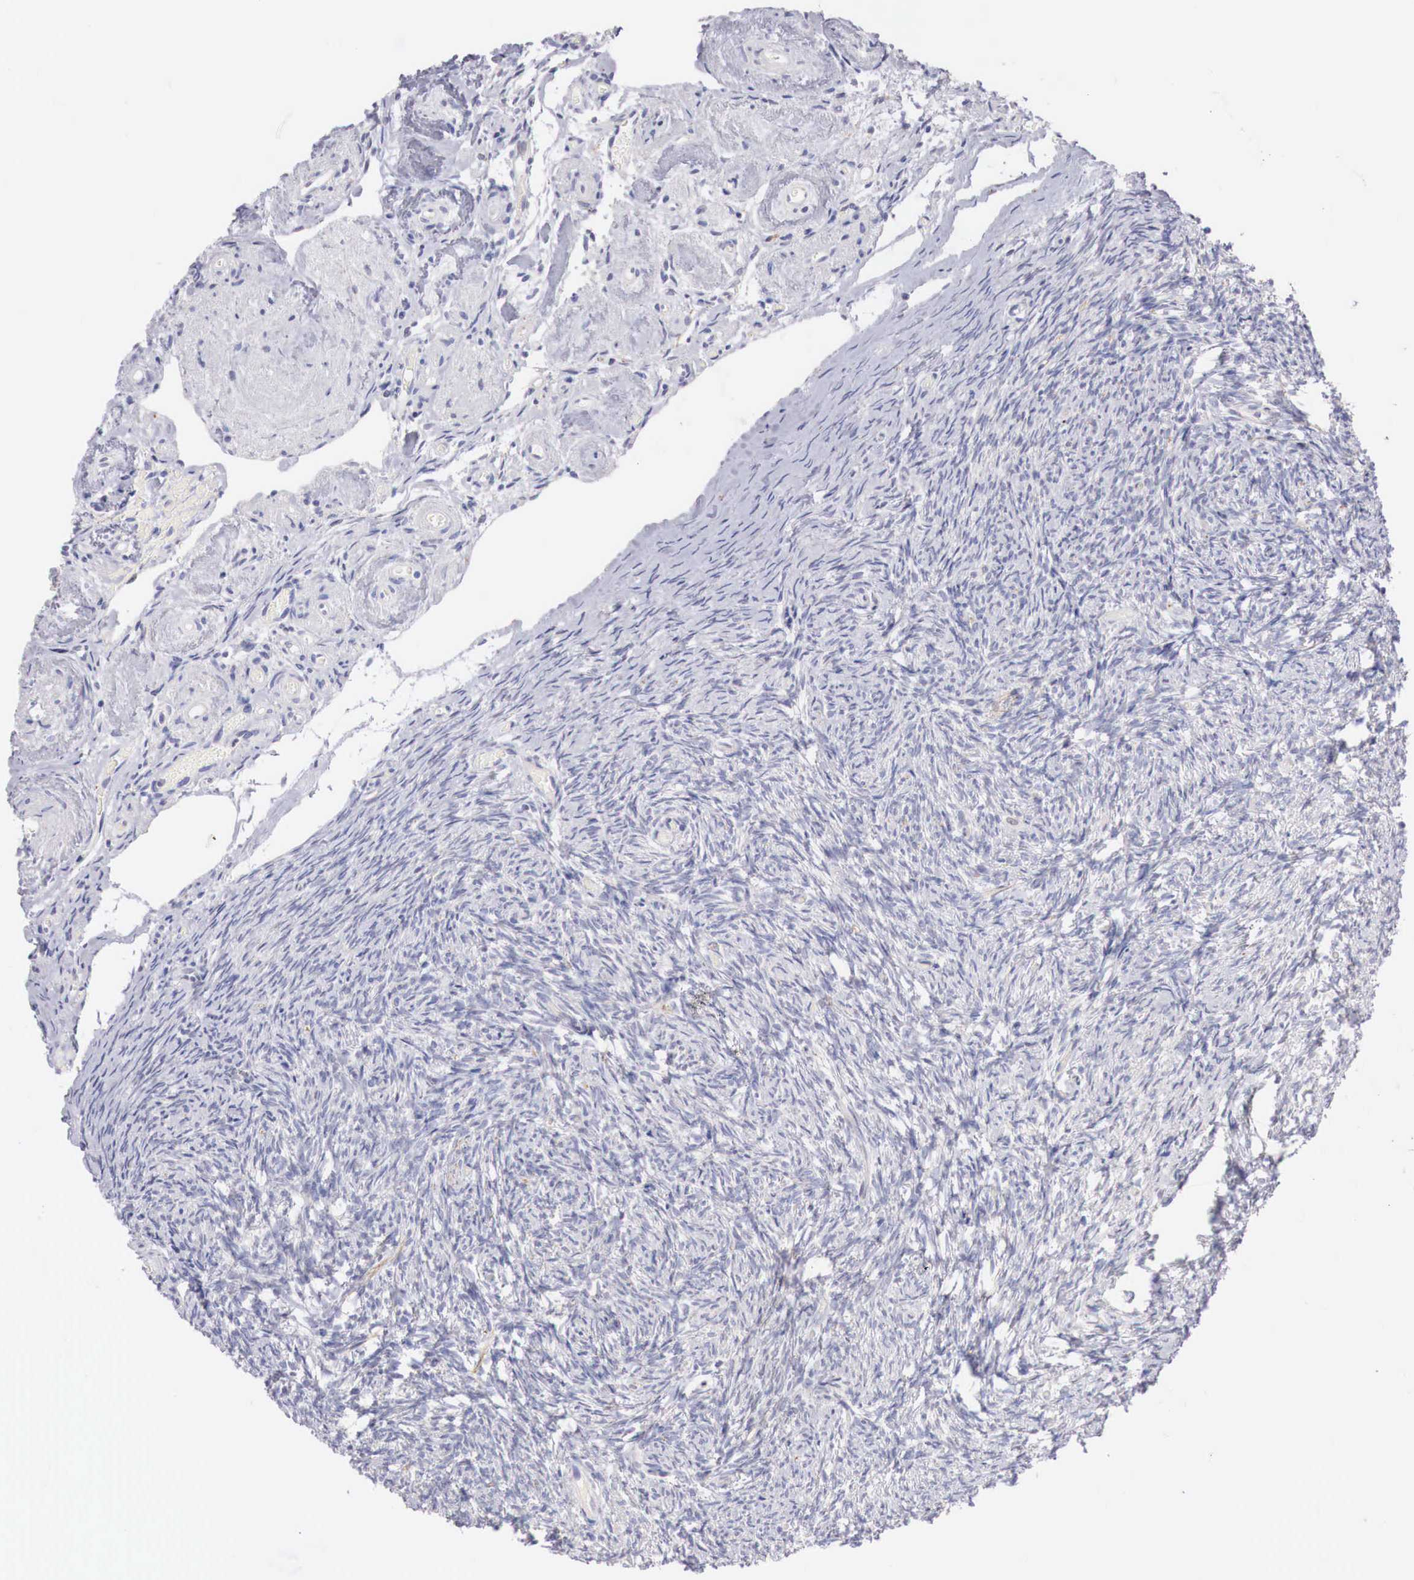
{"staining": {"intensity": "negative", "quantity": "none", "location": "none"}, "tissue": "ovary", "cell_type": "Ovarian stroma cells", "image_type": "normal", "snomed": [{"axis": "morphology", "description": "Normal tissue, NOS"}, {"axis": "topography", "description": "Ovary"}], "caption": "This micrograph is of normal ovary stained with immunohistochemistry (IHC) to label a protein in brown with the nuclei are counter-stained blue. There is no staining in ovarian stroma cells. (IHC, brightfield microscopy, high magnification).", "gene": "TRIM13", "patient": {"sex": "female", "age": 78}}